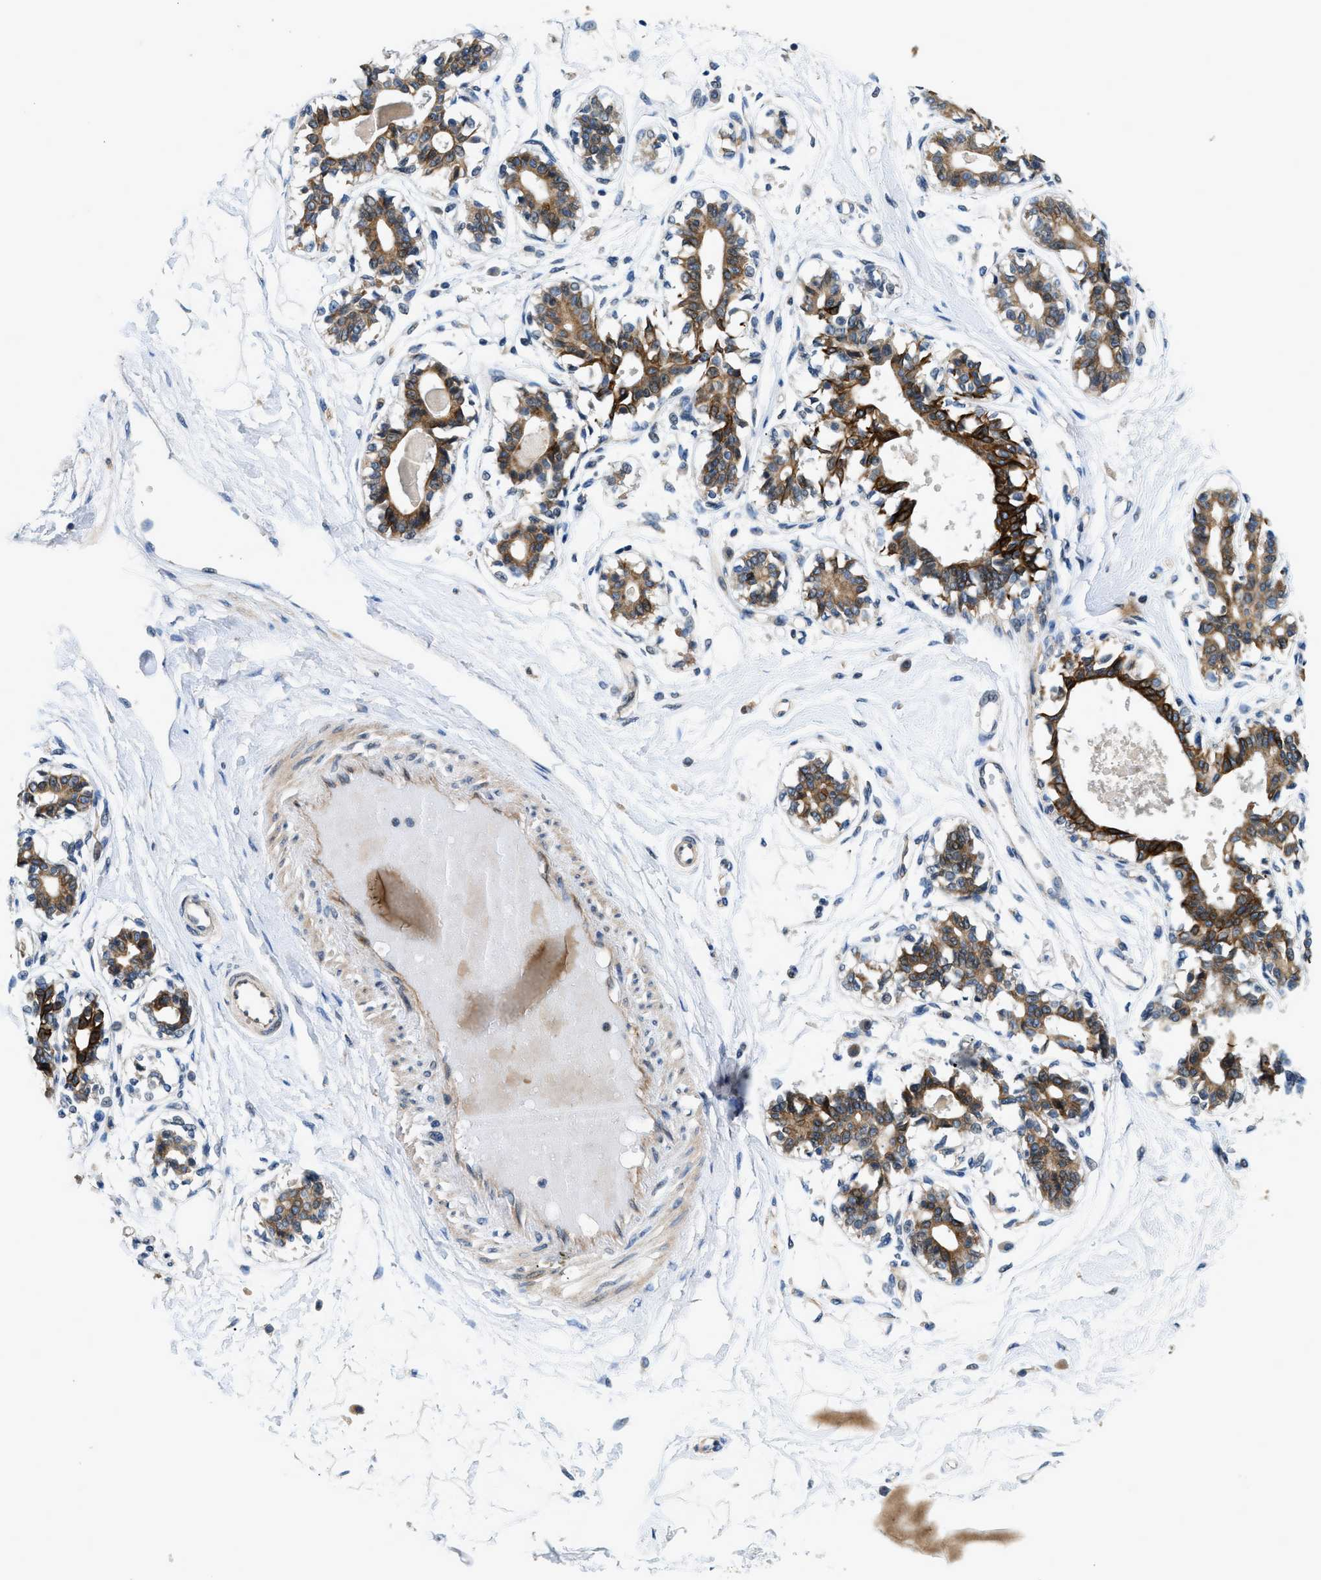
{"staining": {"intensity": "negative", "quantity": "none", "location": "none"}, "tissue": "breast", "cell_type": "Adipocytes", "image_type": "normal", "snomed": [{"axis": "morphology", "description": "Normal tissue, NOS"}, {"axis": "topography", "description": "Breast"}], "caption": "The photomicrograph demonstrates no staining of adipocytes in unremarkable breast.", "gene": "SSH2", "patient": {"sex": "female", "age": 45}}